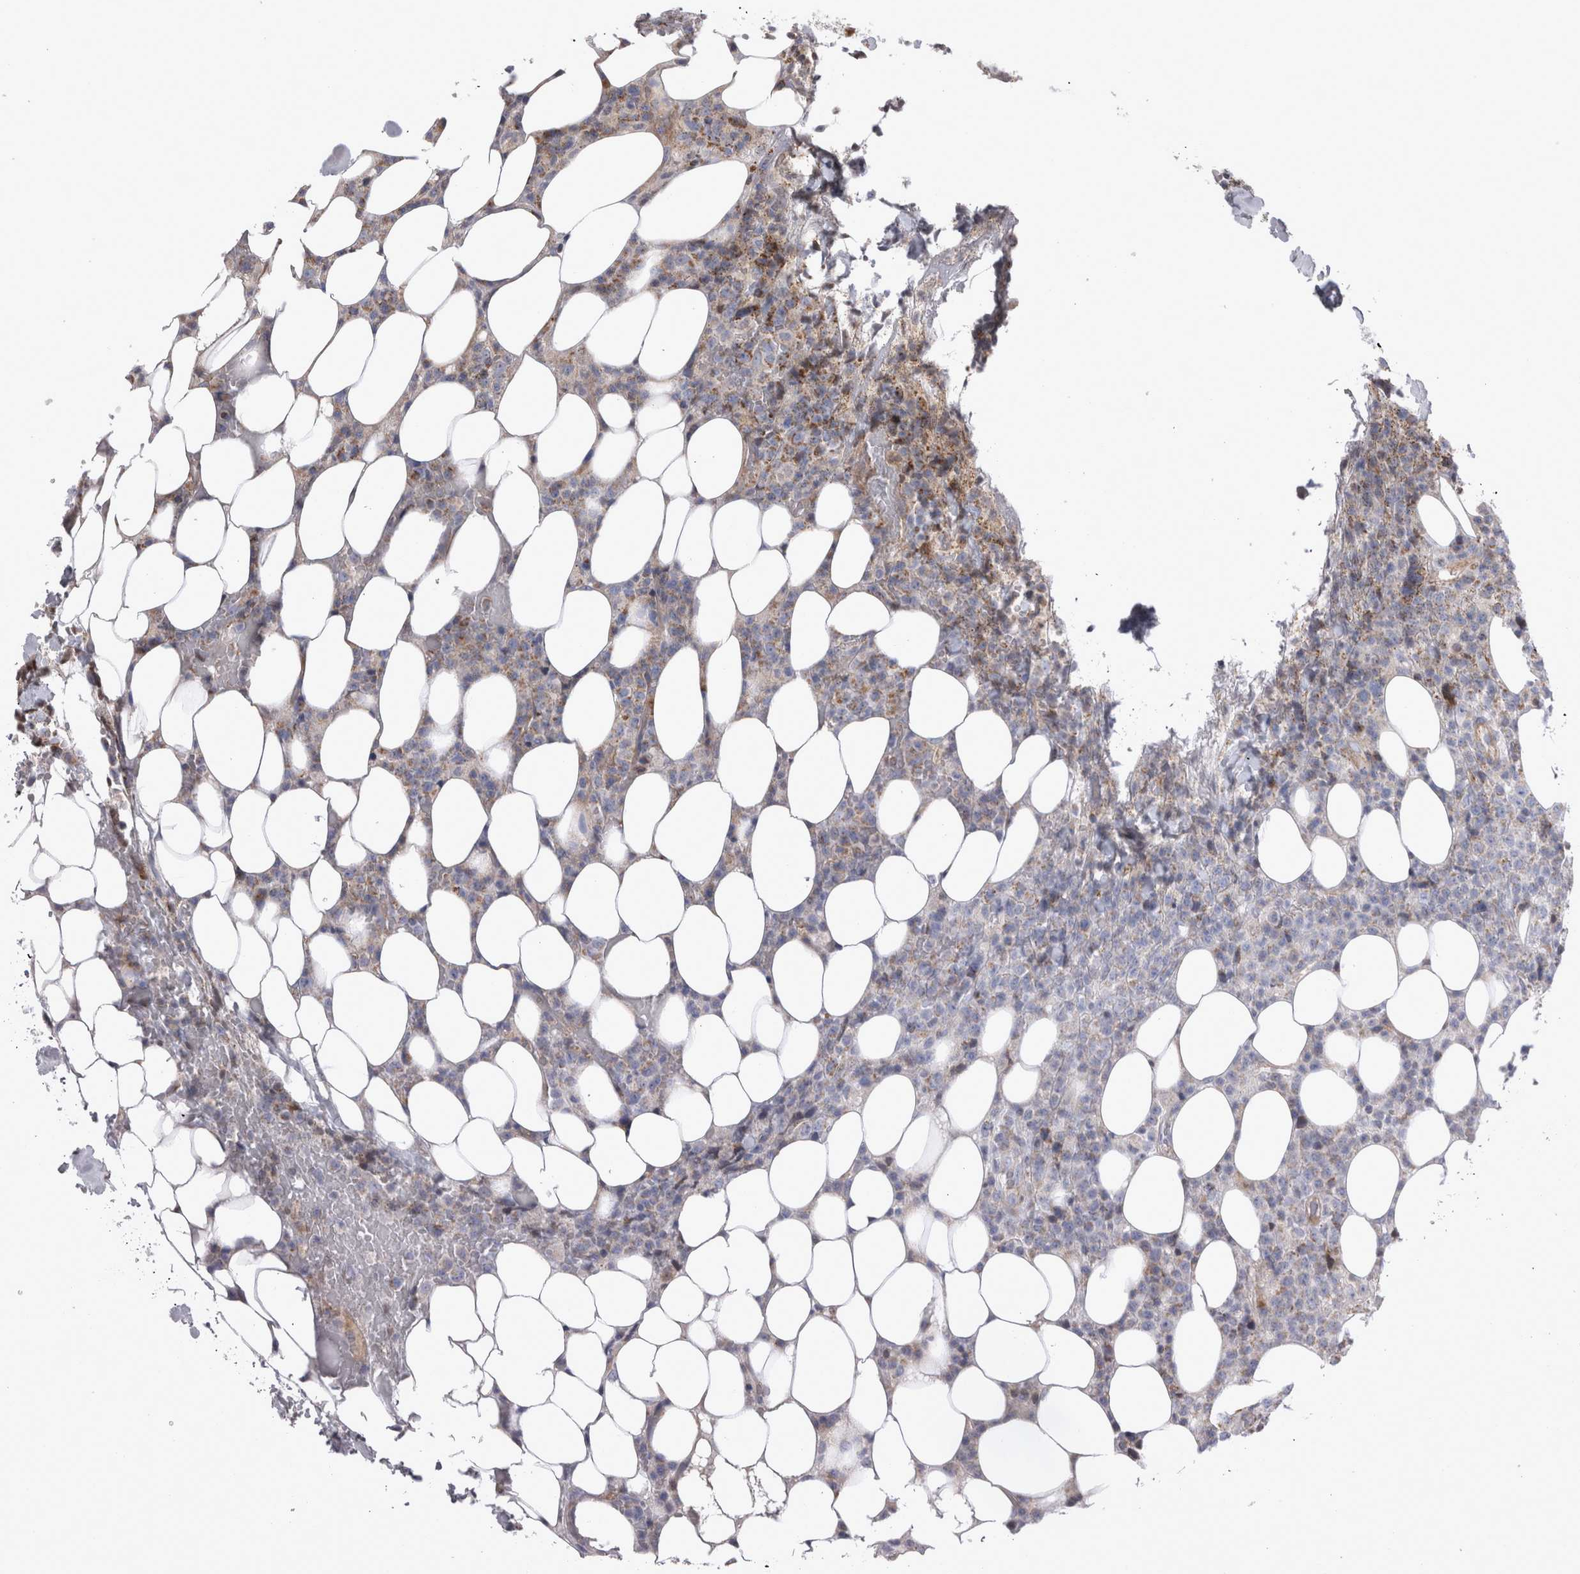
{"staining": {"intensity": "moderate", "quantity": "<25%", "location": "cytoplasmic/membranous"}, "tissue": "lymphoma", "cell_type": "Tumor cells", "image_type": "cancer", "snomed": [{"axis": "morphology", "description": "Malignant lymphoma, non-Hodgkin's type, High grade"}, {"axis": "topography", "description": "Lymph node"}], "caption": "This is a photomicrograph of immunohistochemistry staining of high-grade malignant lymphoma, non-Hodgkin's type, which shows moderate positivity in the cytoplasmic/membranous of tumor cells.", "gene": "TSPOAP1", "patient": {"sex": "male", "age": 13}}